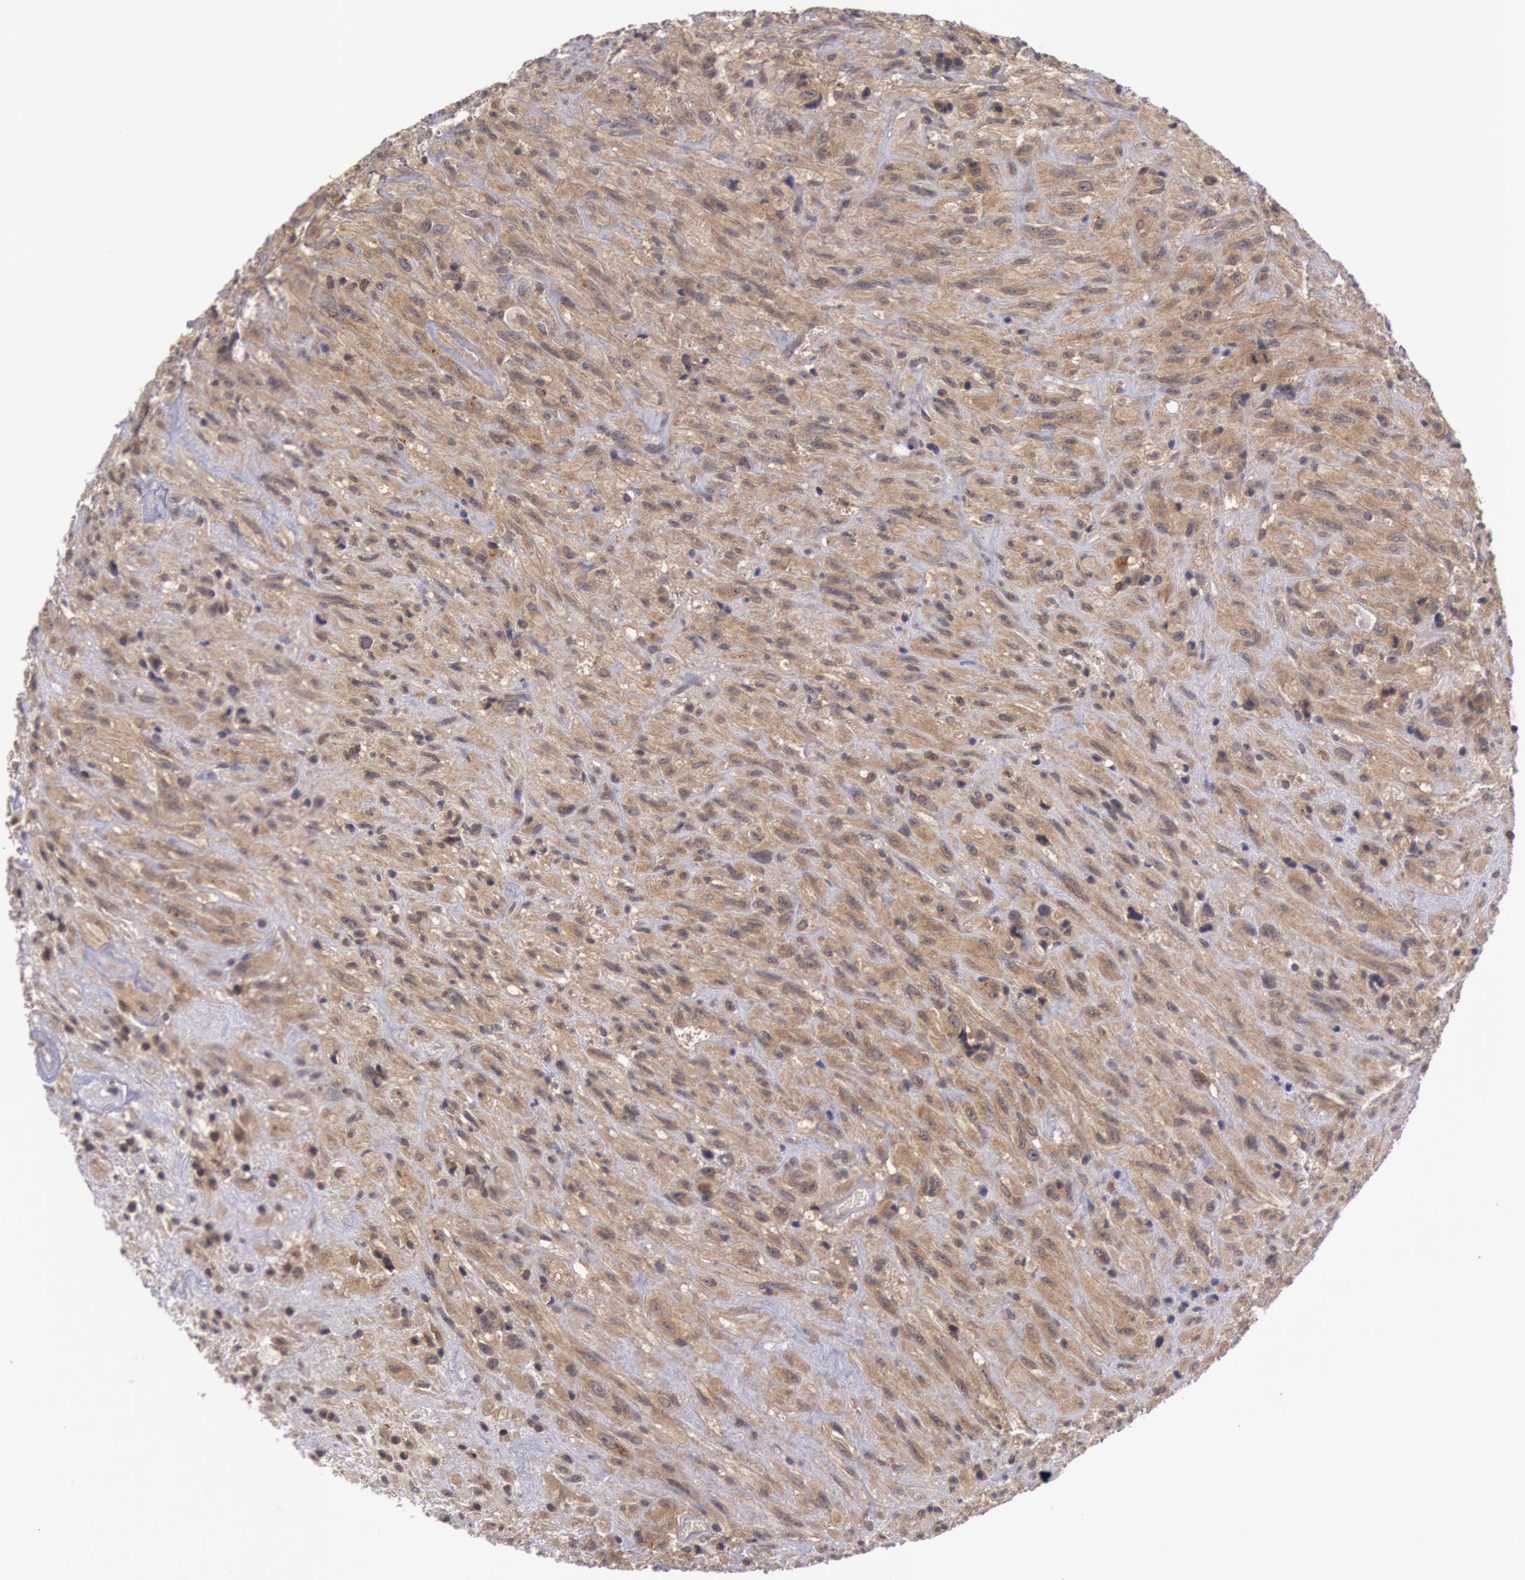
{"staining": {"intensity": "weak", "quantity": ">75%", "location": "cytoplasmic/membranous"}, "tissue": "glioma", "cell_type": "Tumor cells", "image_type": "cancer", "snomed": [{"axis": "morphology", "description": "Glioma, malignant, High grade"}, {"axis": "topography", "description": "Brain"}], "caption": "Weak cytoplasmic/membranous expression is present in approximately >75% of tumor cells in malignant glioma (high-grade).", "gene": "BRAF", "patient": {"sex": "male", "age": 48}}